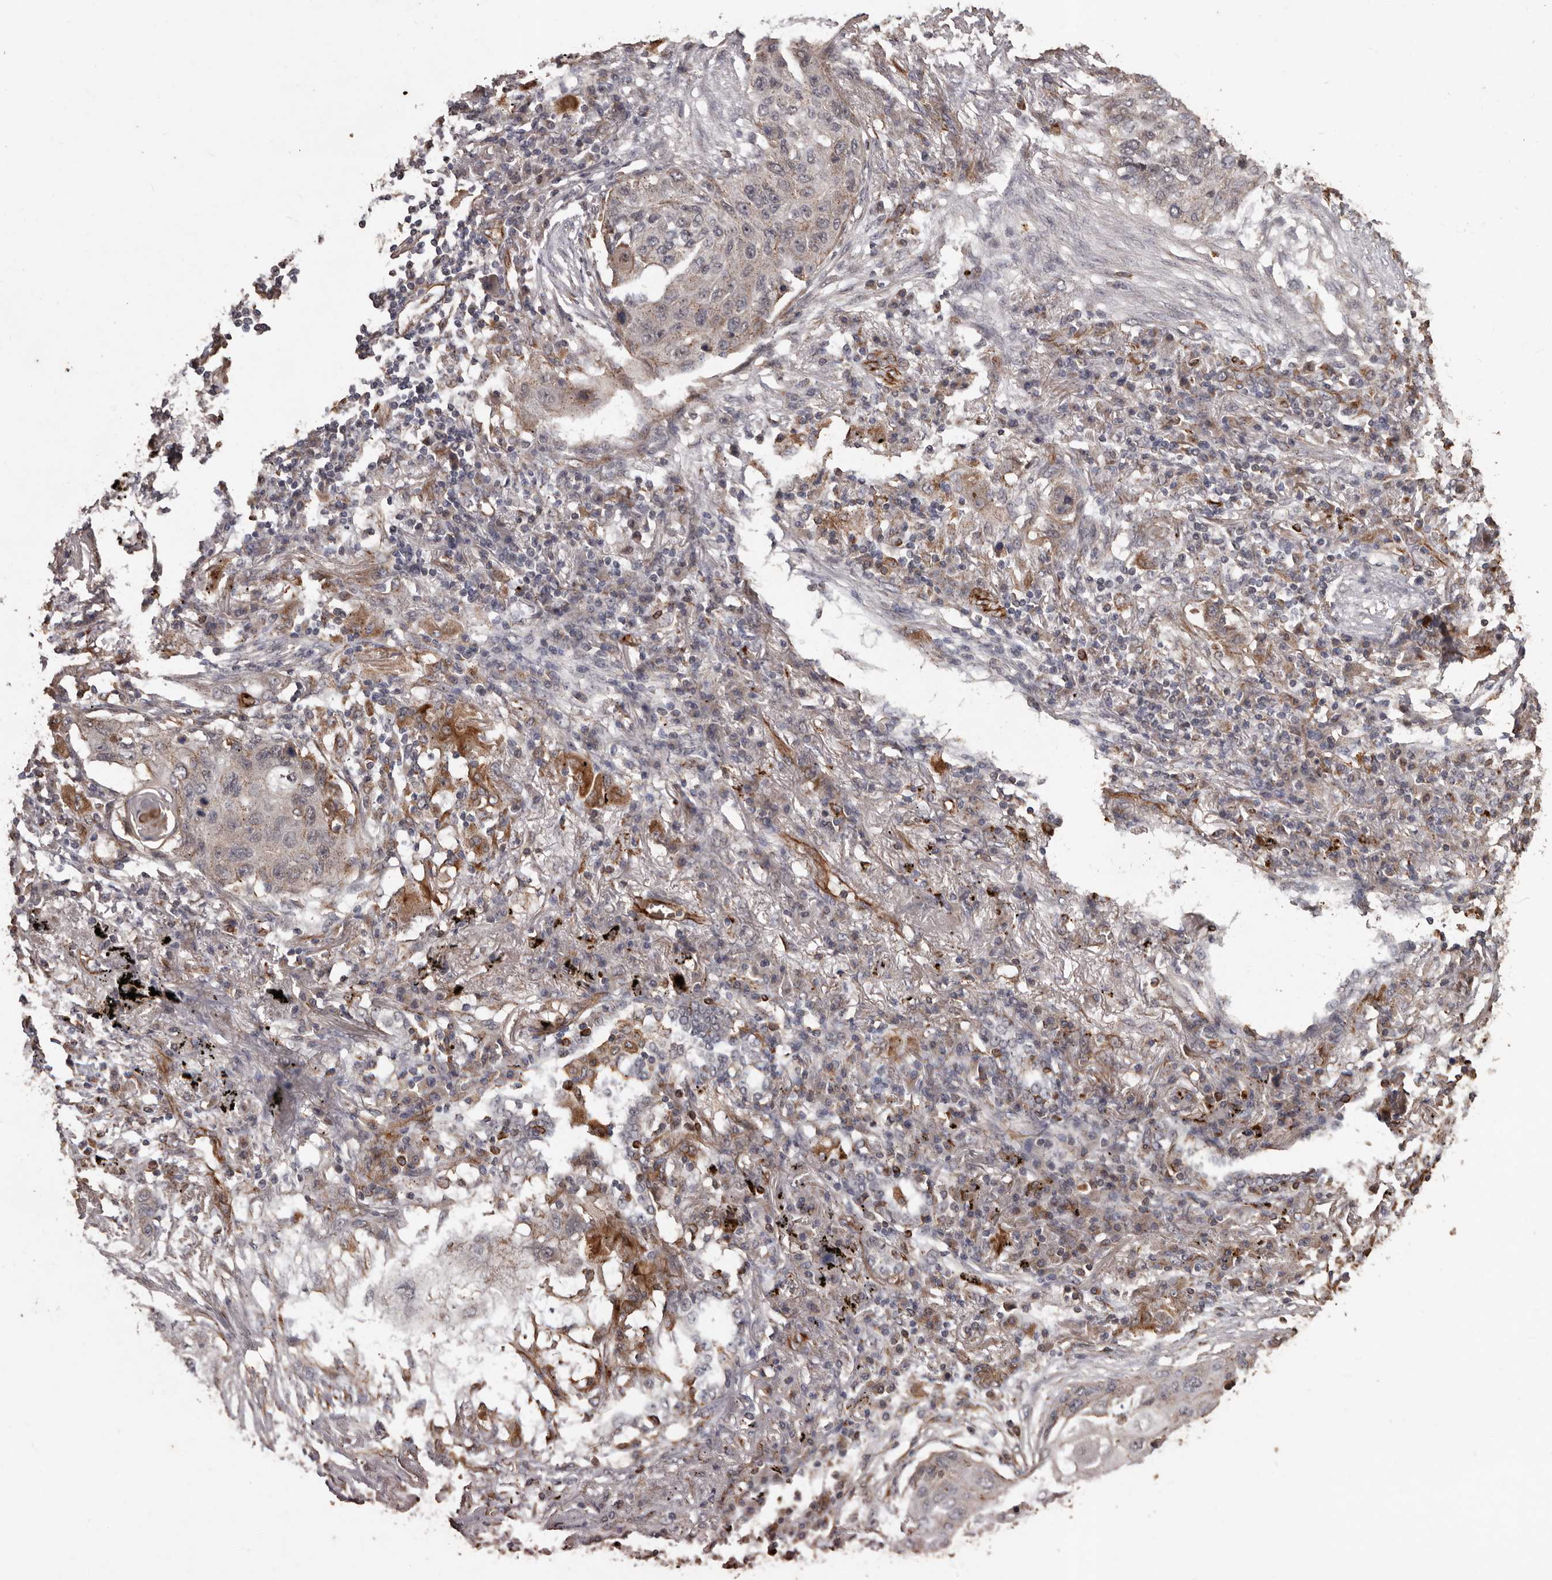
{"staining": {"intensity": "weak", "quantity": "<25%", "location": "cytoplasmic/membranous"}, "tissue": "lung cancer", "cell_type": "Tumor cells", "image_type": "cancer", "snomed": [{"axis": "morphology", "description": "Squamous cell carcinoma, NOS"}, {"axis": "topography", "description": "Lung"}], "caption": "Human lung cancer stained for a protein using IHC exhibits no expression in tumor cells.", "gene": "BRAT1", "patient": {"sex": "female", "age": 63}}